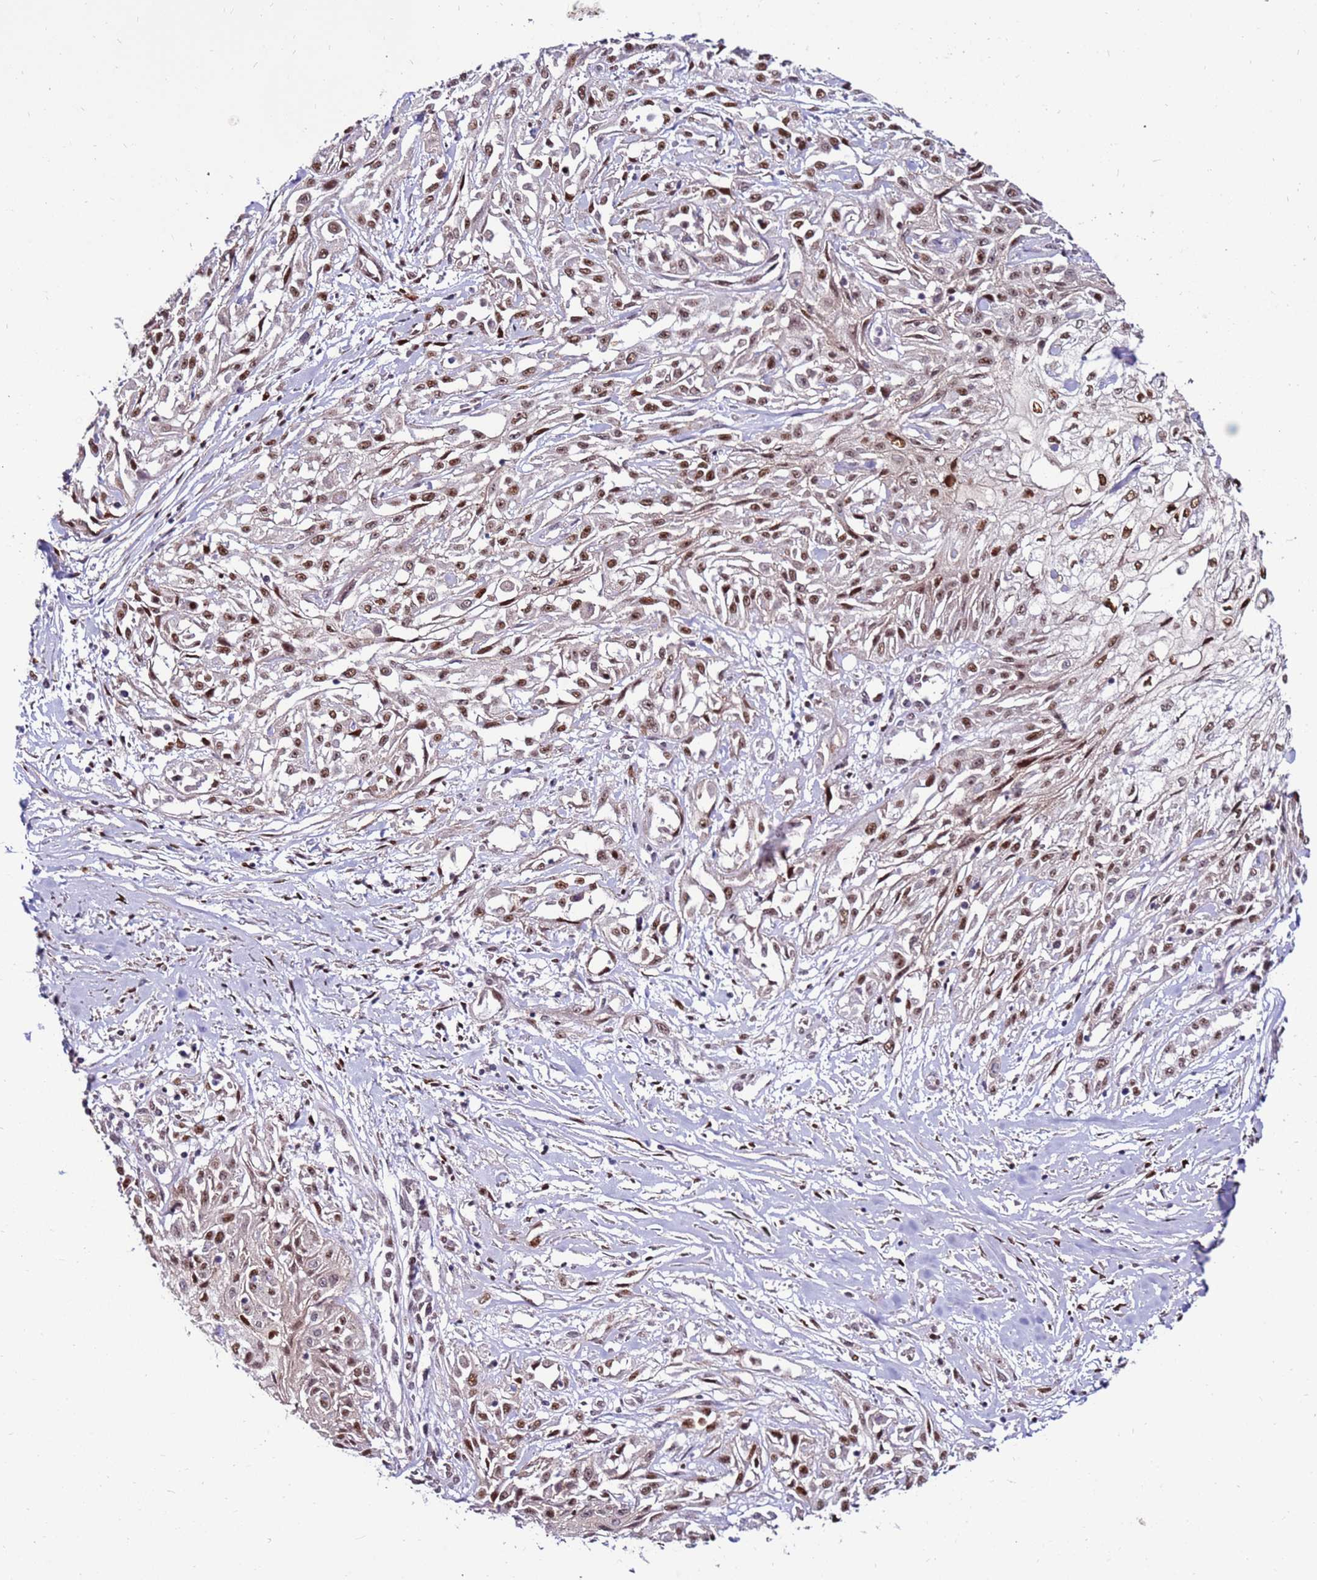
{"staining": {"intensity": "moderate", "quantity": ">75%", "location": "nuclear"}, "tissue": "skin cancer", "cell_type": "Tumor cells", "image_type": "cancer", "snomed": [{"axis": "morphology", "description": "Squamous cell carcinoma, NOS"}, {"axis": "morphology", "description": "Squamous cell carcinoma, metastatic, NOS"}, {"axis": "topography", "description": "Skin"}, {"axis": "topography", "description": "Lymph node"}], "caption": "Skin cancer tissue demonstrates moderate nuclear staining in approximately >75% of tumor cells, visualized by immunohistochemistry.", "gene": "KPNA4", "patient": {"sex": "male", "age": 75}}